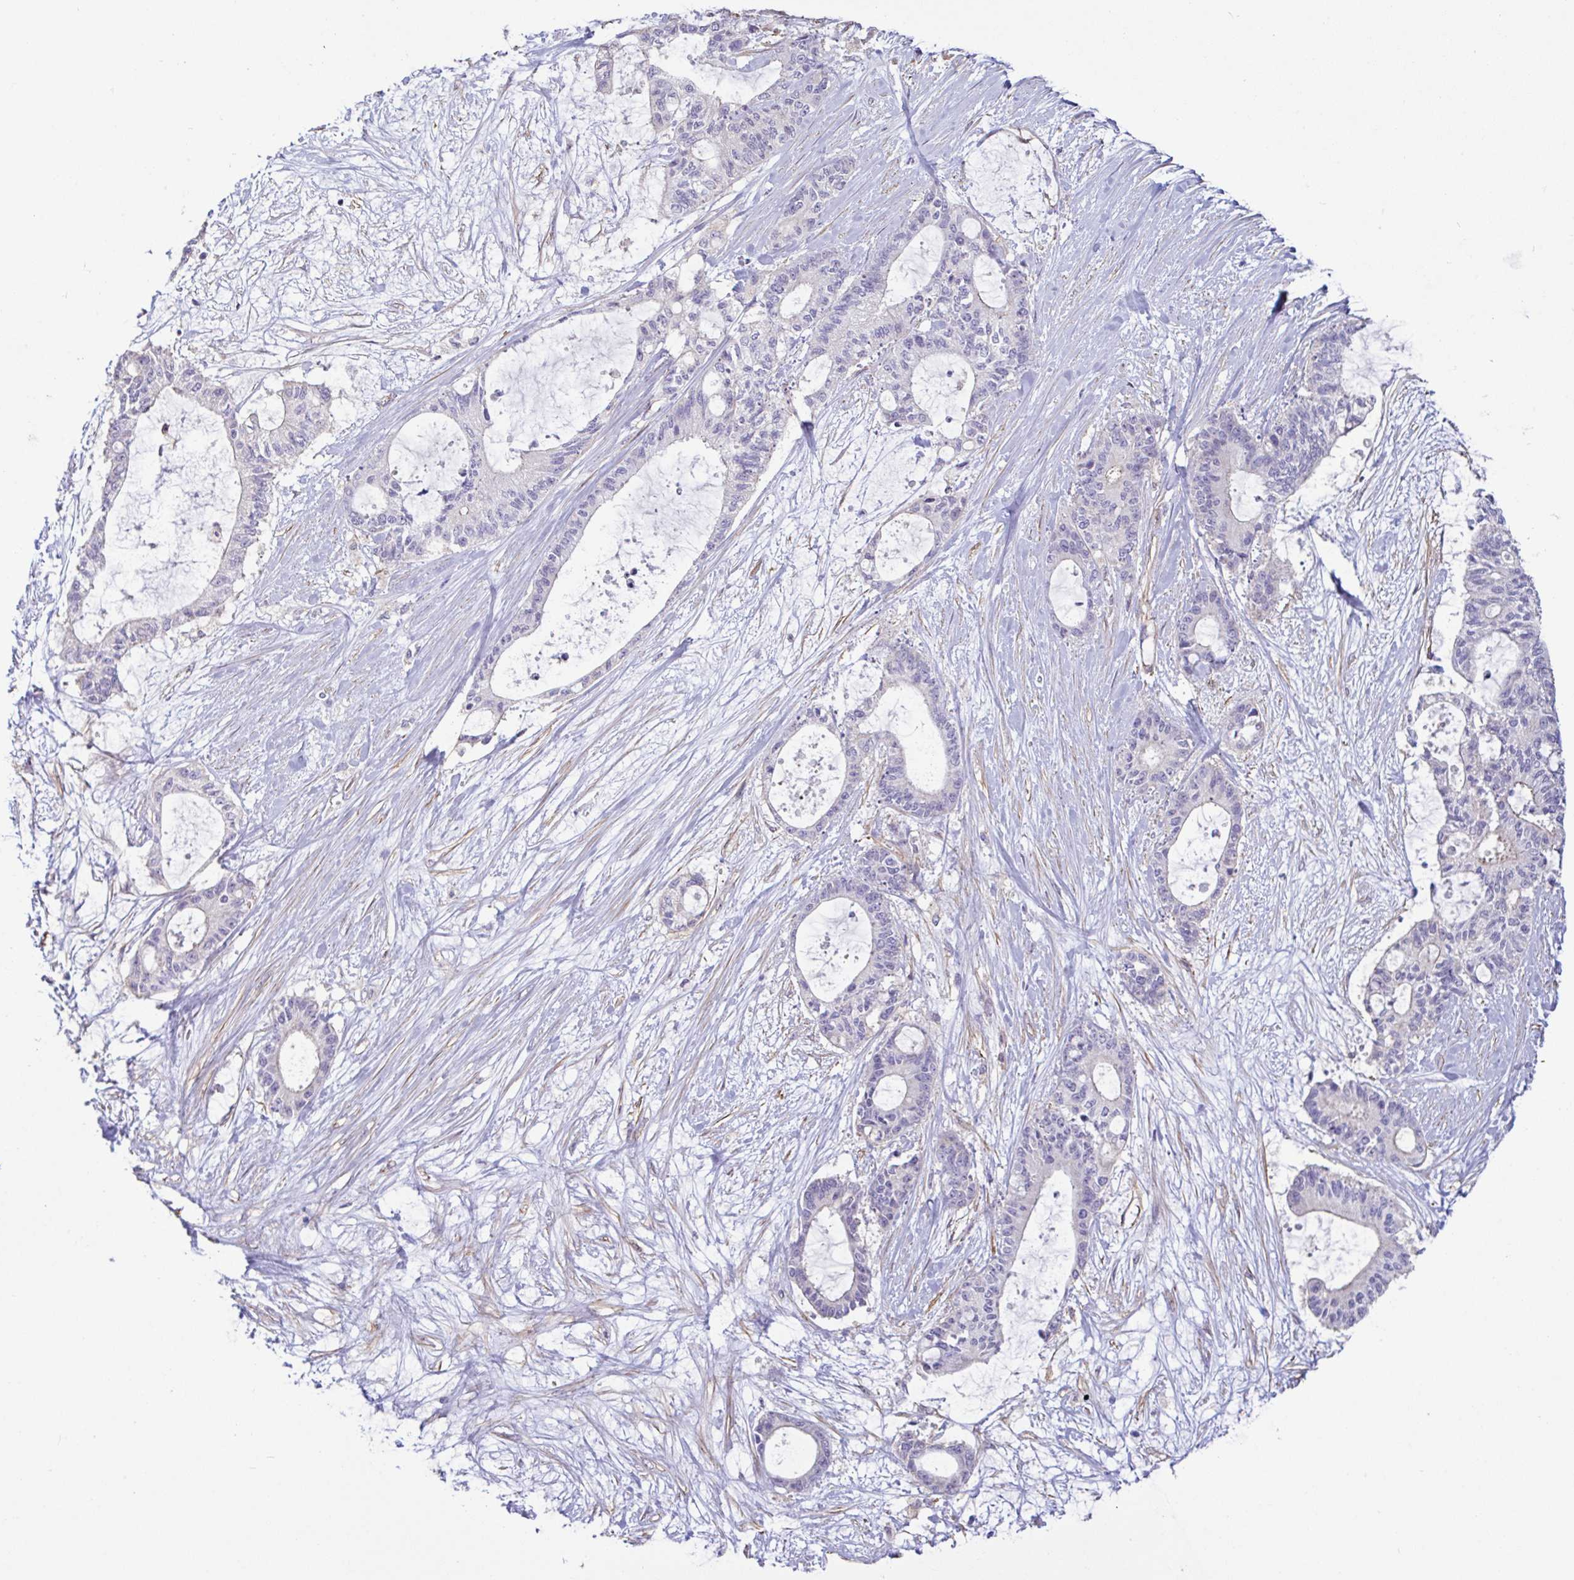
{"staining": {"intensity": "negative", "quantity": "none", "location": "none"}, "tissue": "liver cancer", "cell_type": "Tumor cells", "image_type": "cancer", "snomed": [{"axis": "morphology", "description": "Normal tissue, NOS"}, {"axis": "morphology", "description": "Cholangiocarcinoma"}, {"axis": "topography", "description": "Liver"}, {"axis": "topography", "description": "Peripheral nerve tissue"}], "caption": "Tumor cells show no significant protein positivity in cholangiocarcinoma (liver).", "gene": "PLCD4", "patient": {"sex": "female", "age": 73}}